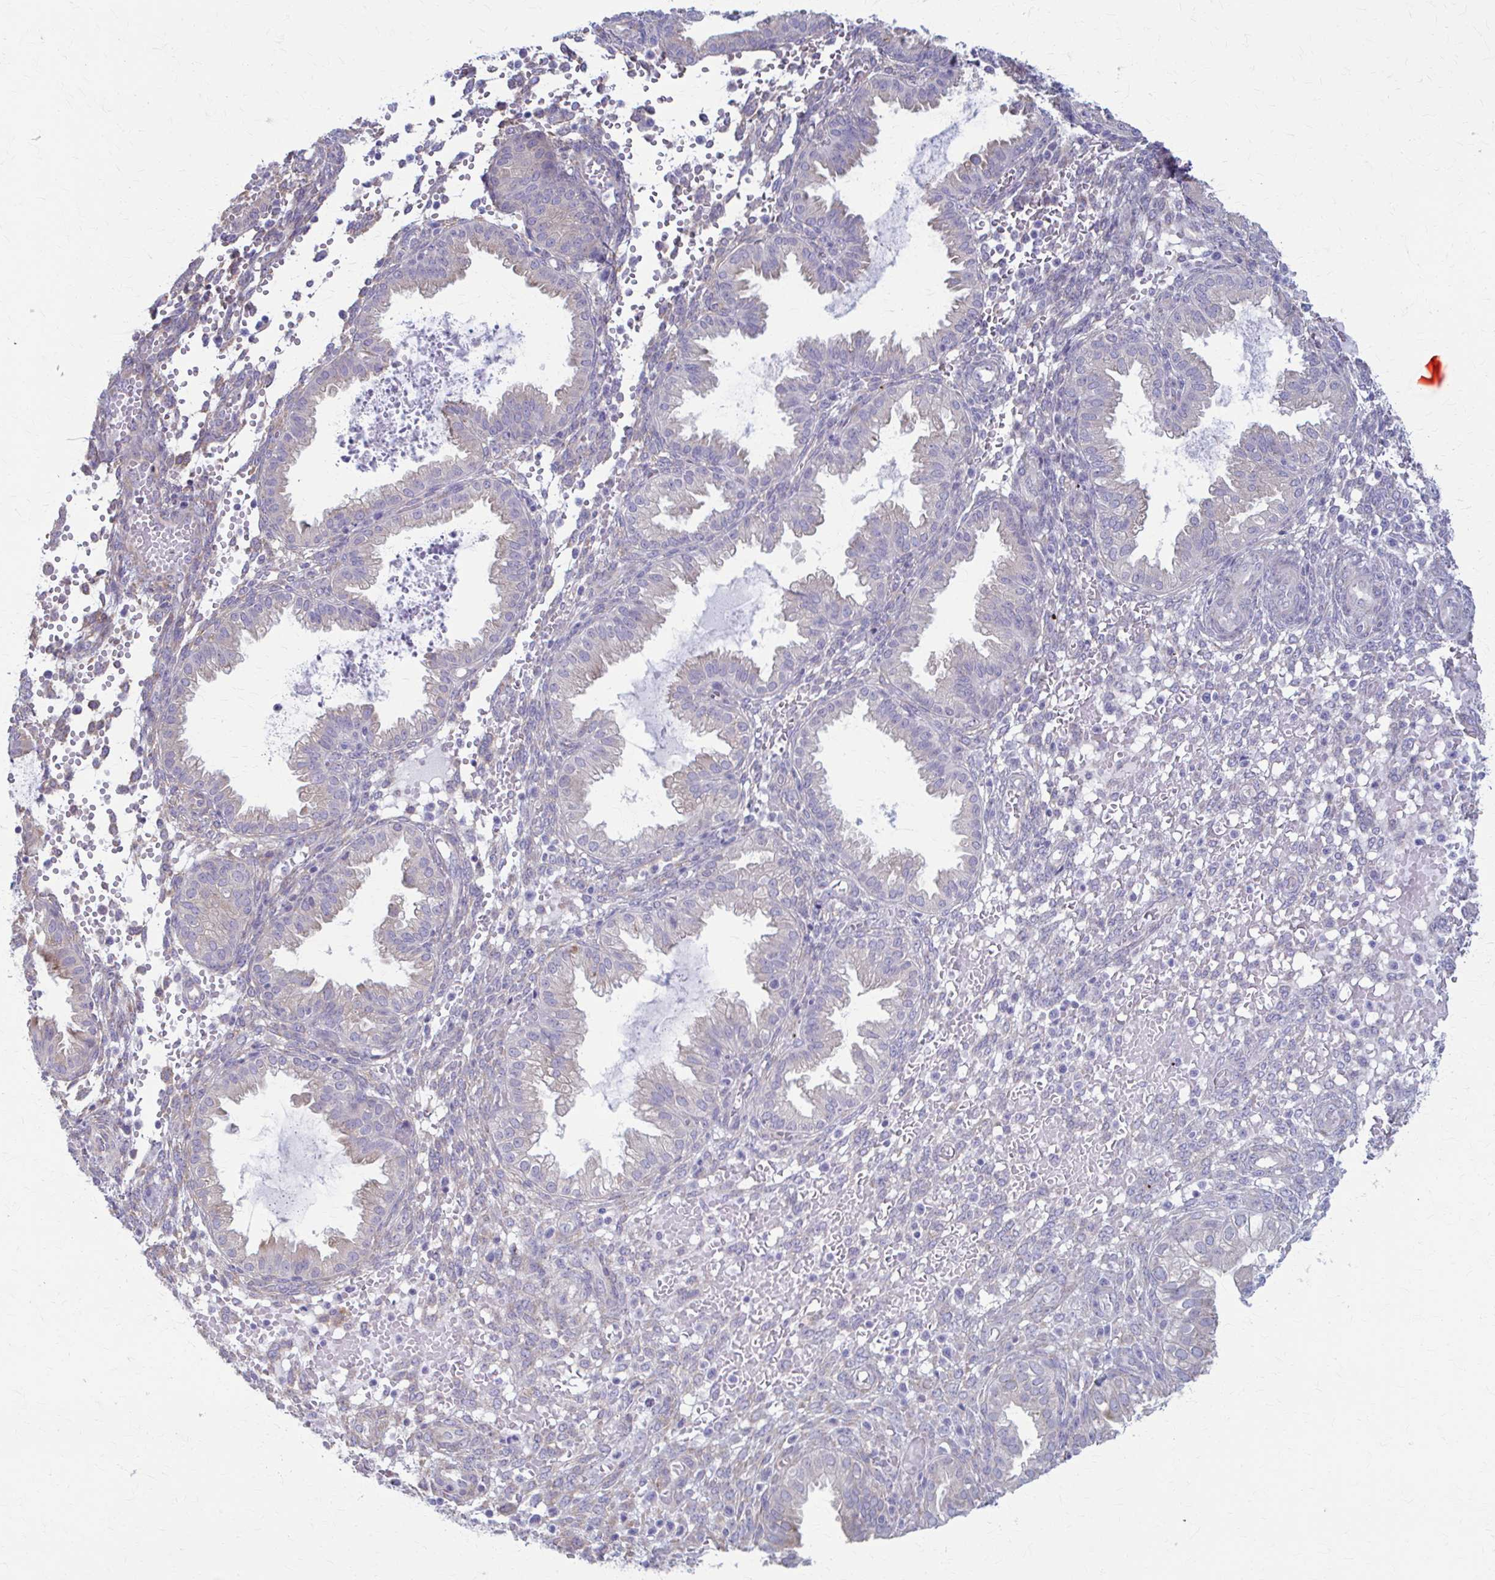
{"staining": {"intensity": "negative", "quantity": "none", "location": "none"}, "tissue": "endometrium", "cell_type": "Cells in endometrial stroma", "image_type": "normal", "snomed": [{"axis": "morphology", "description": "Normal tissue, NOS"}, {"axis": "topography", "description": "Endometrium"}], "caption": "This is a micrograph of immunohistochemistry (IHC) staining of unremarkable endometrium, which shows no expression in cells in endometrial stroma. The staining was performed using DAB to visualize the protein expression in brown, while the nuclei were stained in blue with hematoxylin (Magnification: 20x).", "gene": "PRKRA", "patient": {"sex": "female", "age": 33}}